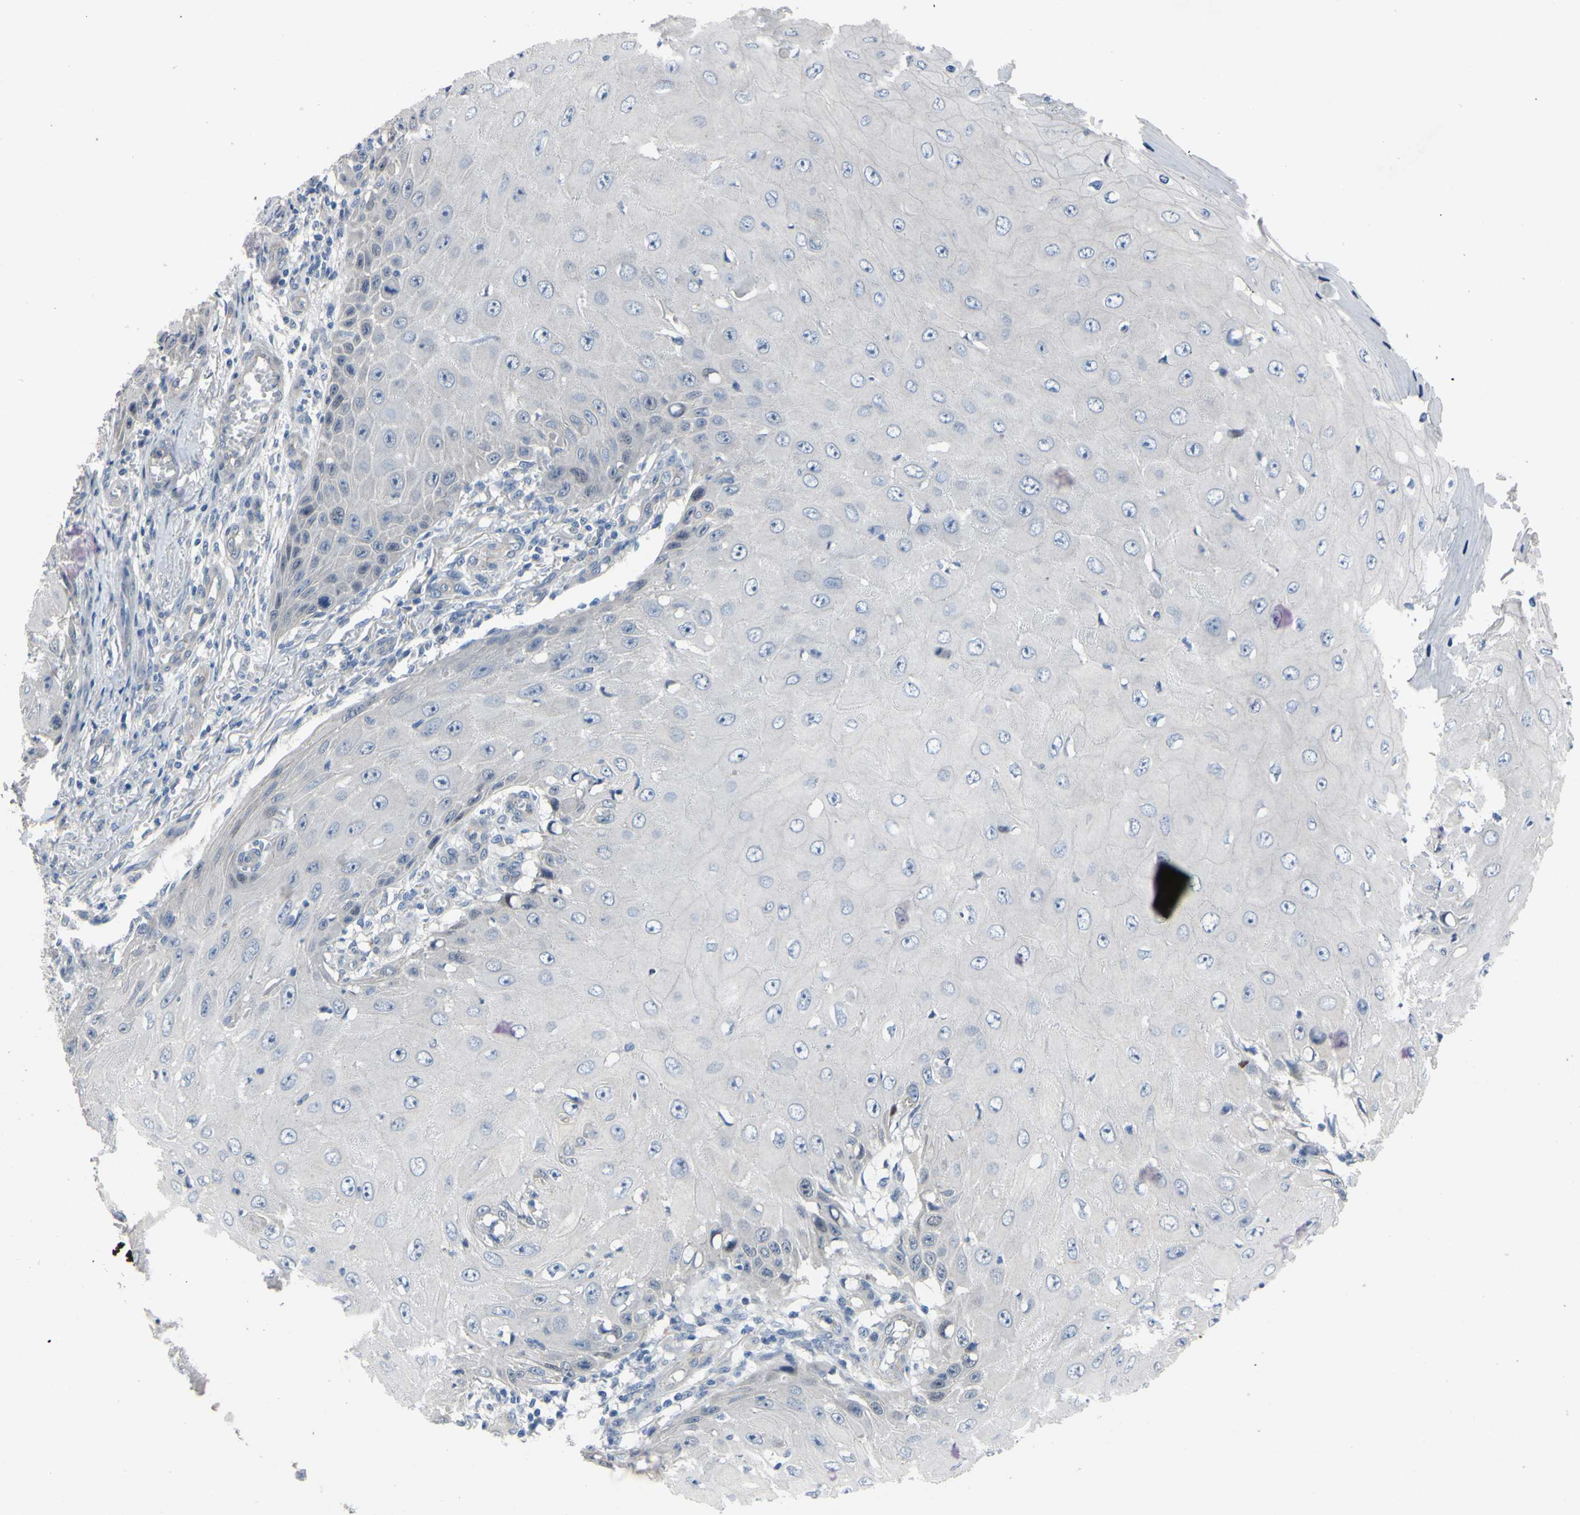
{"staining": {"intensity": "negative", "quantity": "none", "location": "none"}, "tissue": "skin cancer", "cell_type": "Tumor cells", "image_type": "cancer", "snomed": [{"axis": "morphology", "description": "Squamous cell carcinoma, NOS"}, {"axis": "topography", "description": "Skin"}], "caption": "Immunohistochemistry photomicrograph of neoplastic tissue: skin squamous cell carcinoma stained with DAB (3,3'-diaminobenzidine) demonstrates no significant protein positivity in tumor cells.", "gene": "LHX9", "patient": {"sex": "female", "age": 73}}